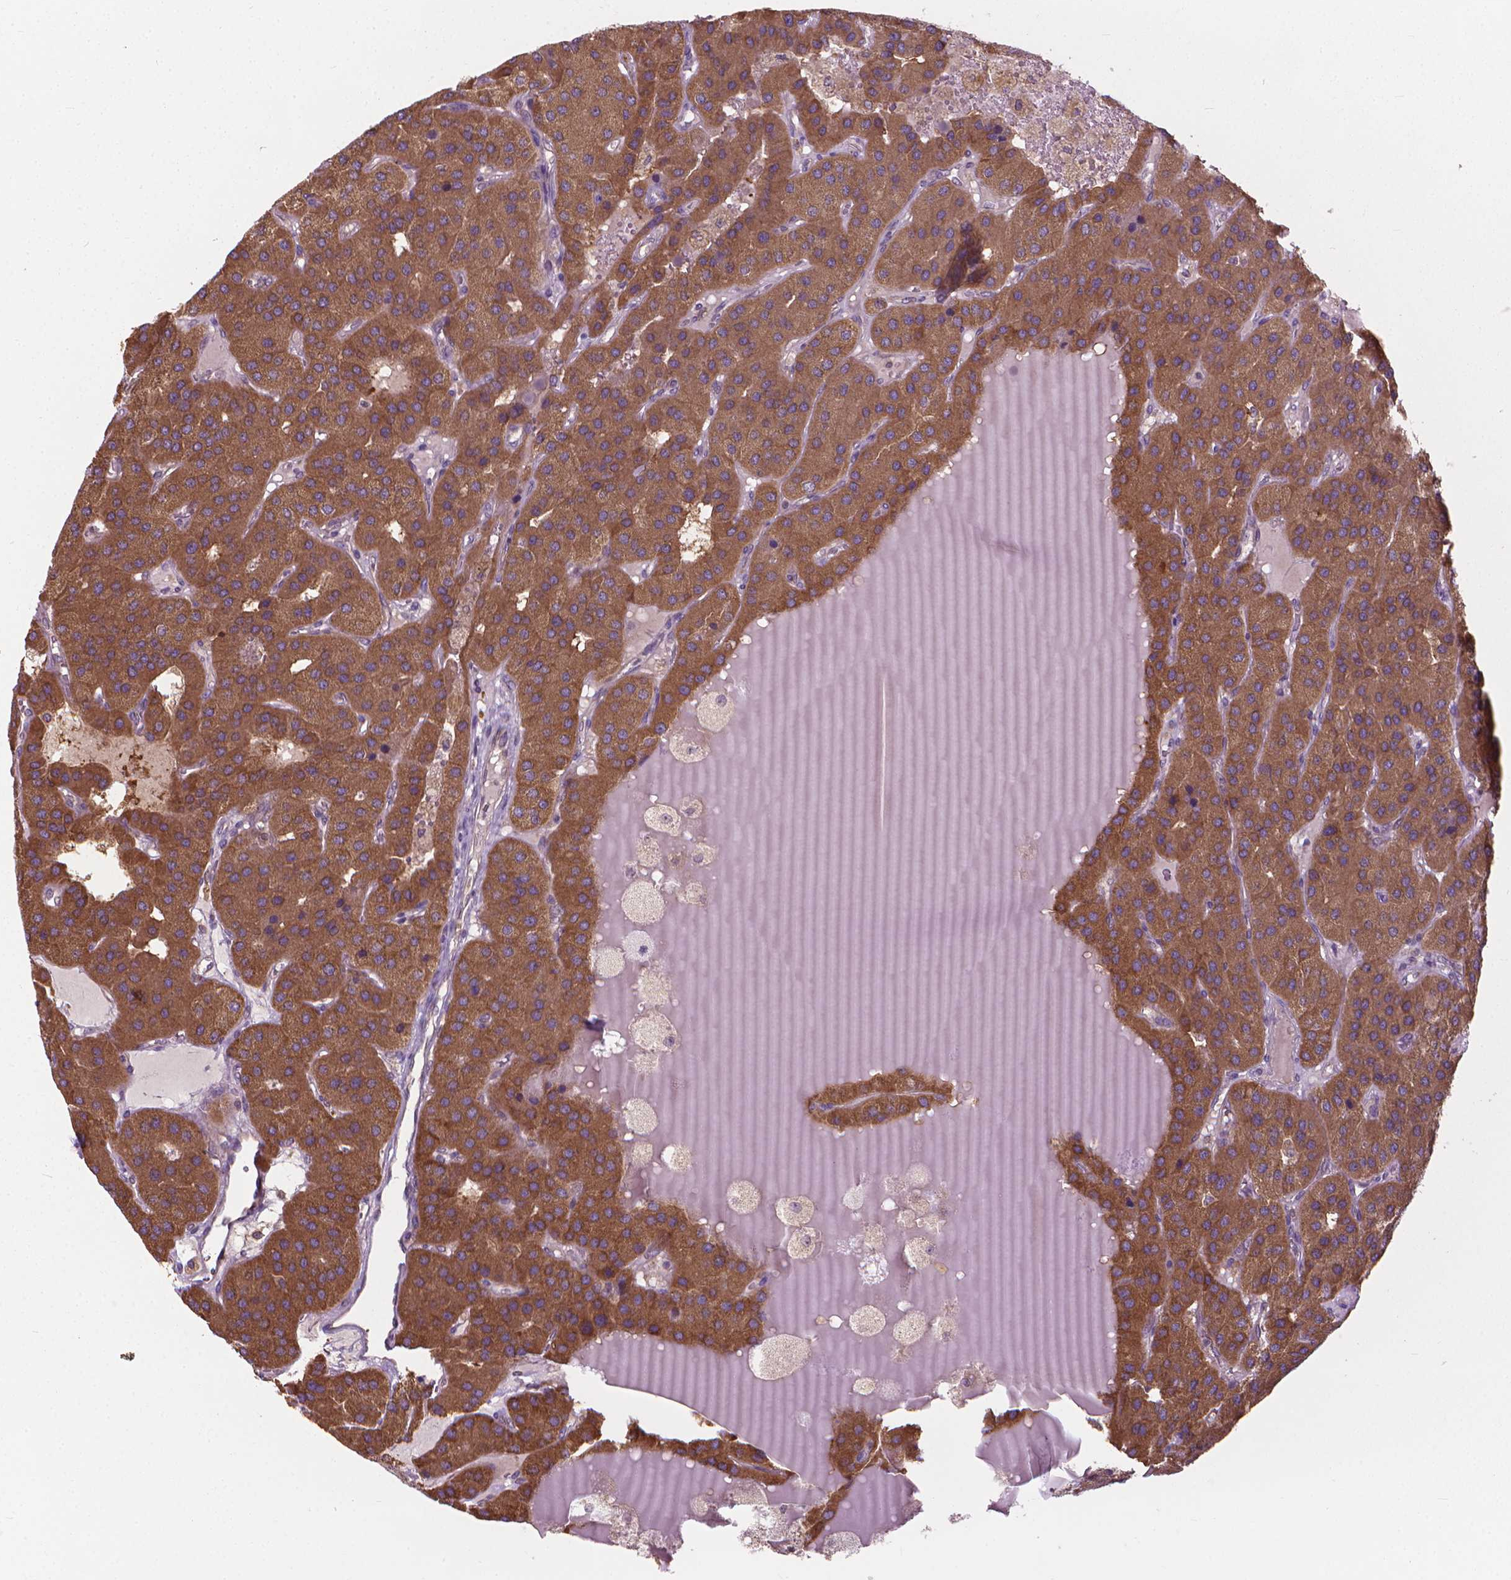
{"staining": {"intensity": "strong", "quantity": ">75%", "location": "cytoplasmic/membranous"}, "tissue": "parathyroid gland", "cell_type": "Glandular cells", "image_type": "normal", "snomed": [{"axis": "morphology", "description": "Normal tissue, NOS"}, {"axis": "morphology", "description": "Adenoma, NOS"}, {"axis": "topography", "description": "Parathyroid gland"}], "caption": "This histopathology image shows immunohistochemistry staining of benign parathyroid gland, with high strong cytoplasmic/membranous staining in about >75% of glandular cells.", "gene": "NUDT1", "patient": {"sex": "female", "age": 86}}